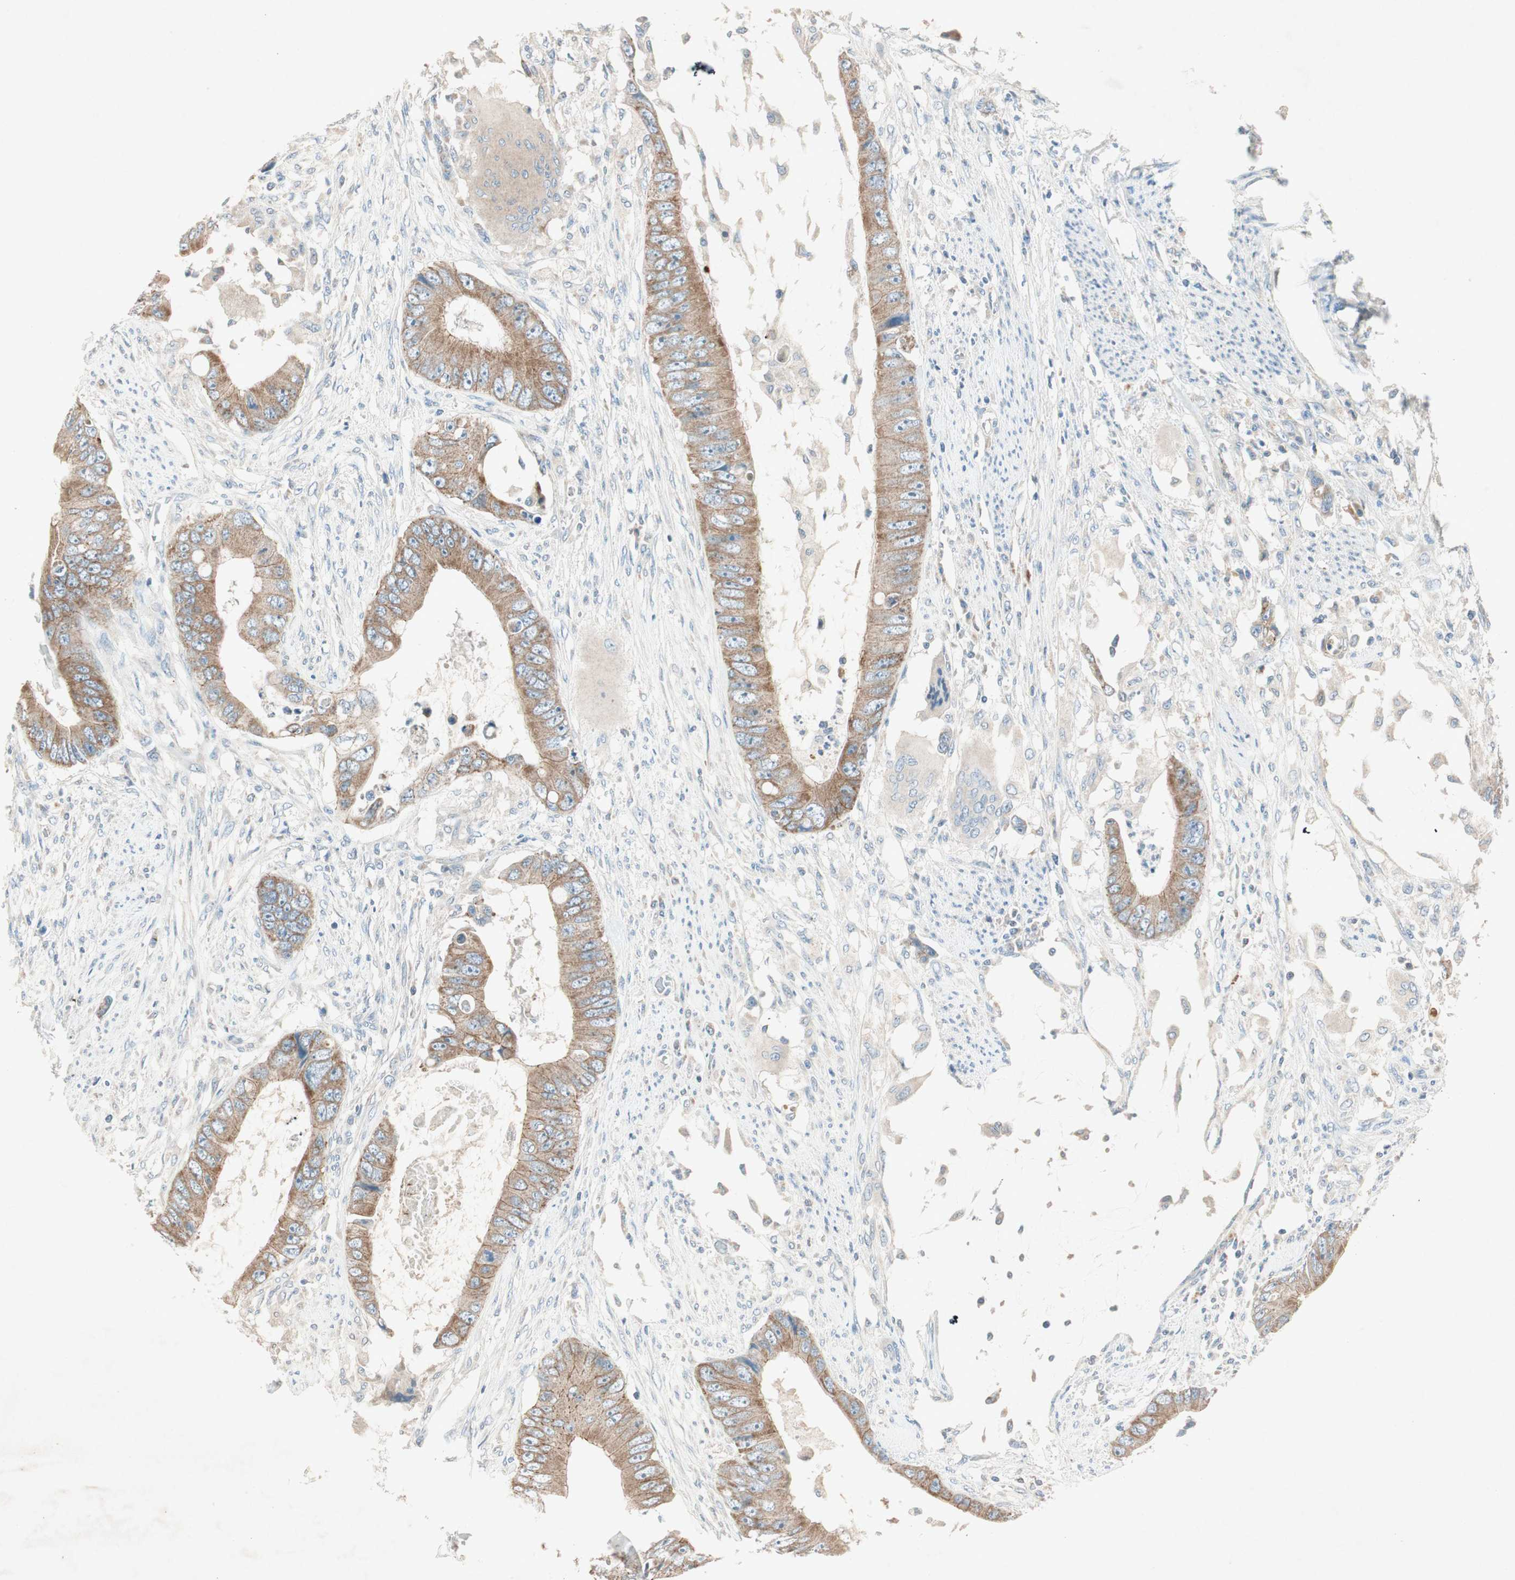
{"staining": {"intensity": "moderate", "quantity": ">75%", "location": "cytoplasmic/membranous"}, "tissue": "colorectal cancer", "cell_type": "Tumor cells", "image_type": "cancer", "snomed": [{"axis": "morphology", "description": "Adenocarcinoma, NOS"}, {"axis": "topography", "description": "Rectum"}], "caption": "An IHC micrograph of neoplastic tissue is shown. Protein staining in brown highlights moderate cytoplasmic/membranous positivity in adenocarcinoma (colorectal) within tumor cells.", "gene": "NKAIN1", "patient": {"sex": "female", "age": 77}}